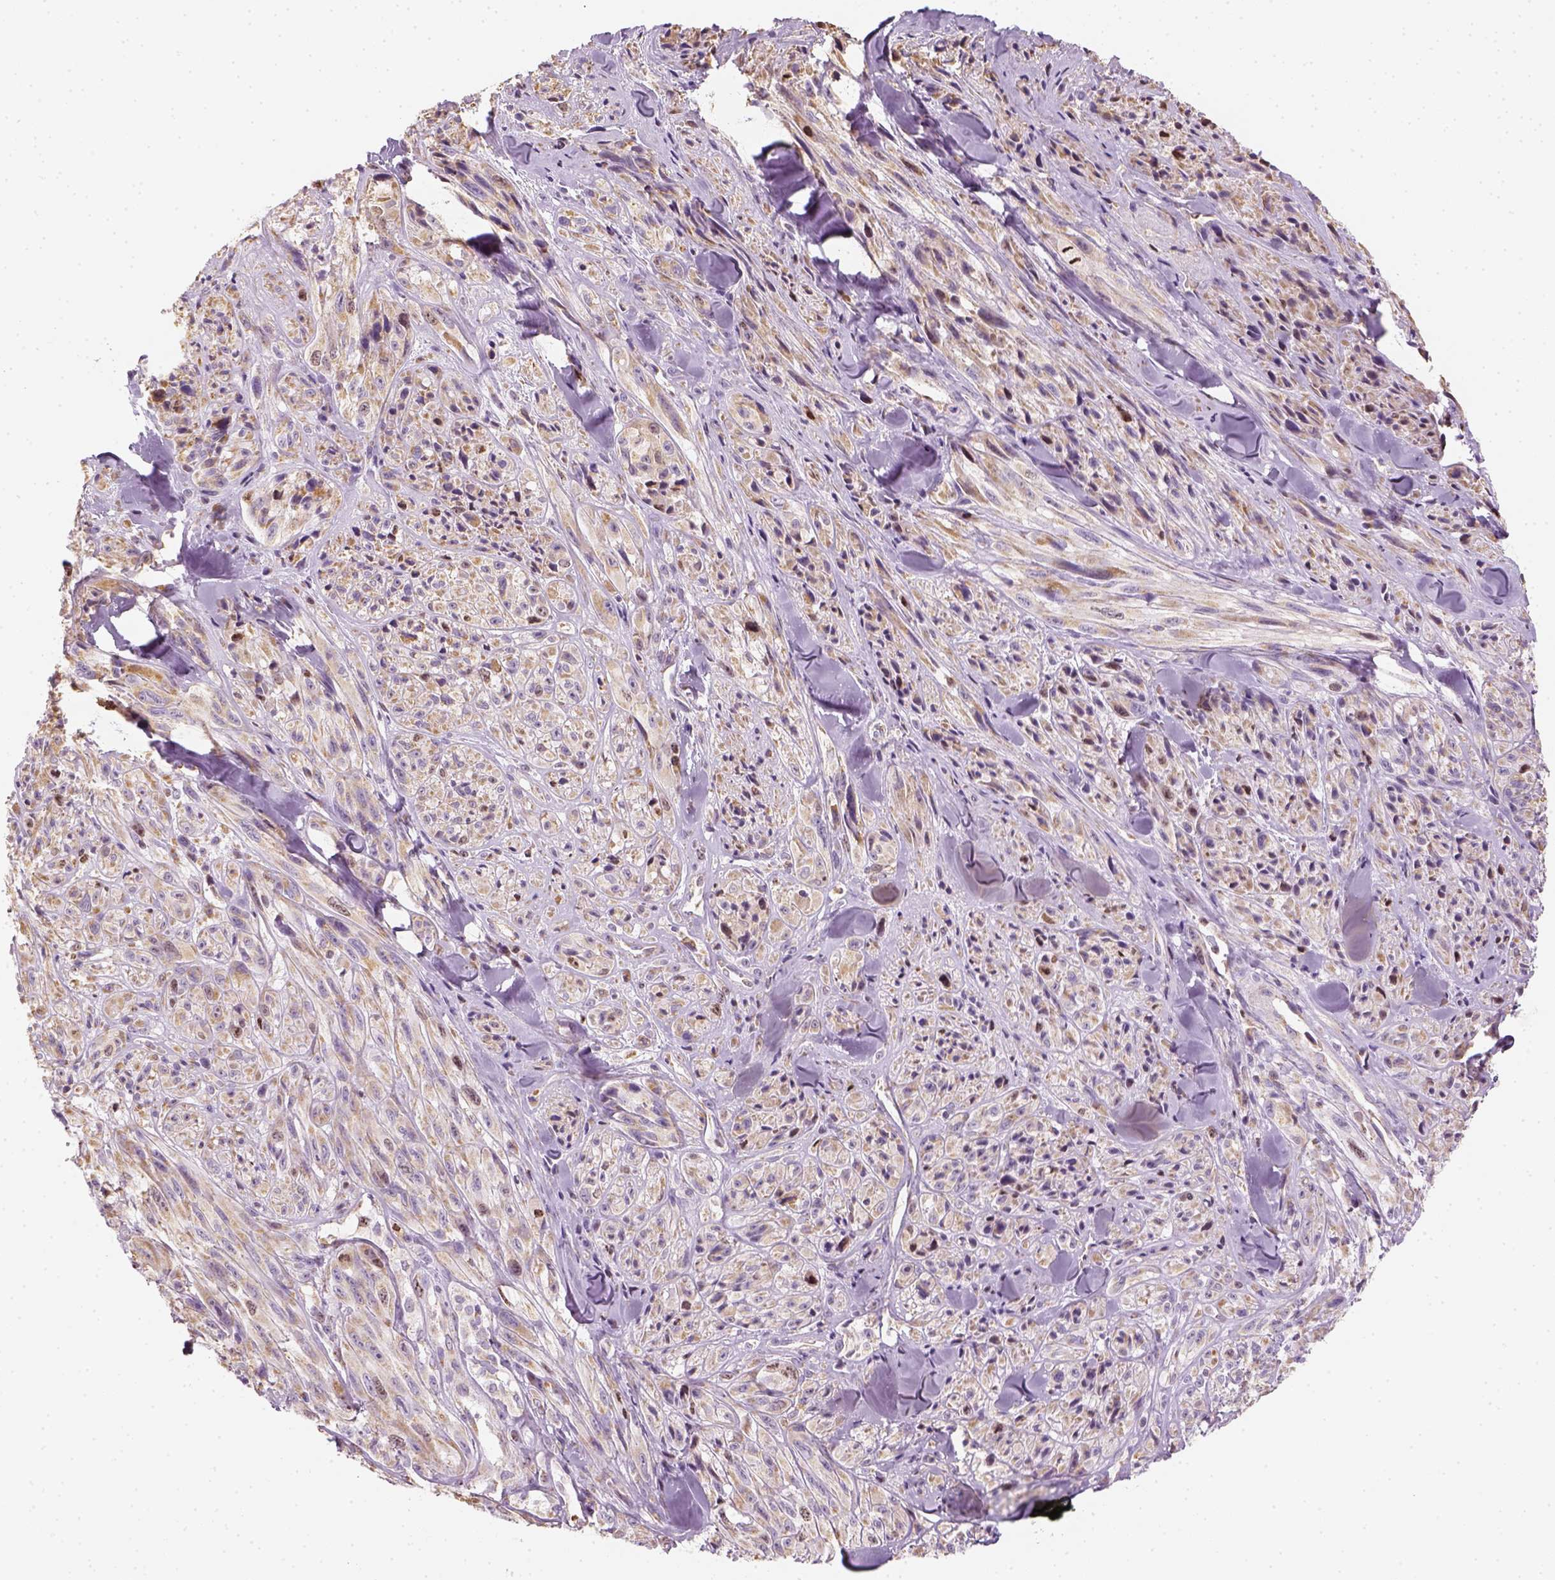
{"staining": {"intensity": "moderate", "quantity": ">75%", "location": "cytoplasmic/membranous"}, "tissue": "melanoma", "cell_type": "Tumor cells", "image_type": "cancer", "snomed": [{"axis": "morphology", "description": "Malignant melanoma, NOS"}, {"axis": "topography", "description": "Skin"}], "caption": "This image shows immunohistochemistry (IHC) staining of malignant melanoma, with medium moderate cytoplasmic/membranous expression in approximately >75% of tumor cells.", "gene": "LCA5", "patient": {"sex": "male", "age": 67}}